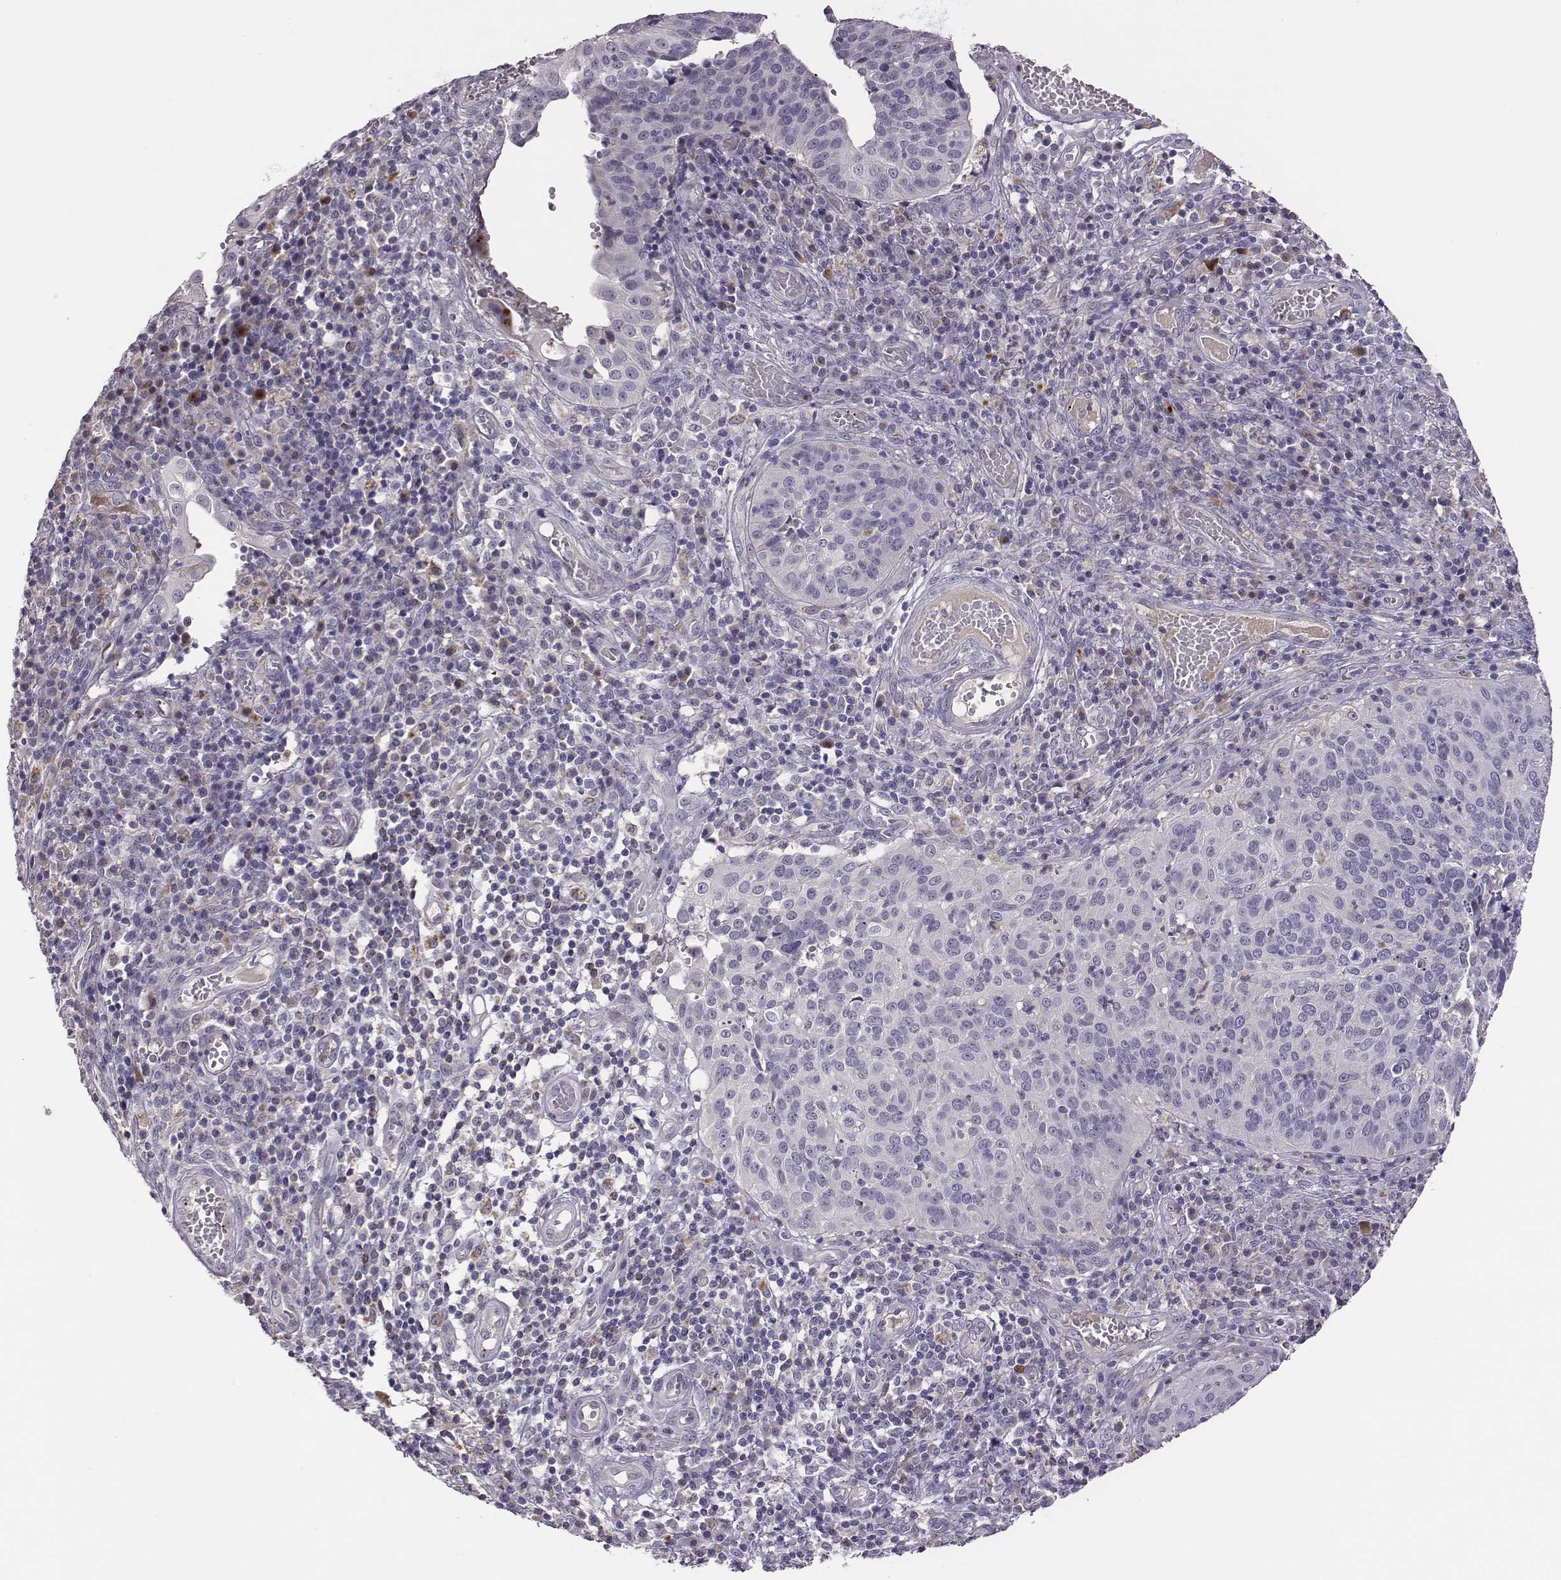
{"staining": {"intensity": "negative", "quantity": "none", "location": "none"}, "tissue": "cervical cancer", "cell_type": "Tumor cells", "image_type": "cancer", "snomed": [{"axis": "morphology", "description": "Squamous cell carcinoma, NOS"}, {"axis": "topography", "description": "Cervix"}], "caption": "Immunohistochemical staining of cervical cancer reveals no significant expression in tumor cells.", "gene": "KMO", "patient": {"sex": "female", "age": 39}}